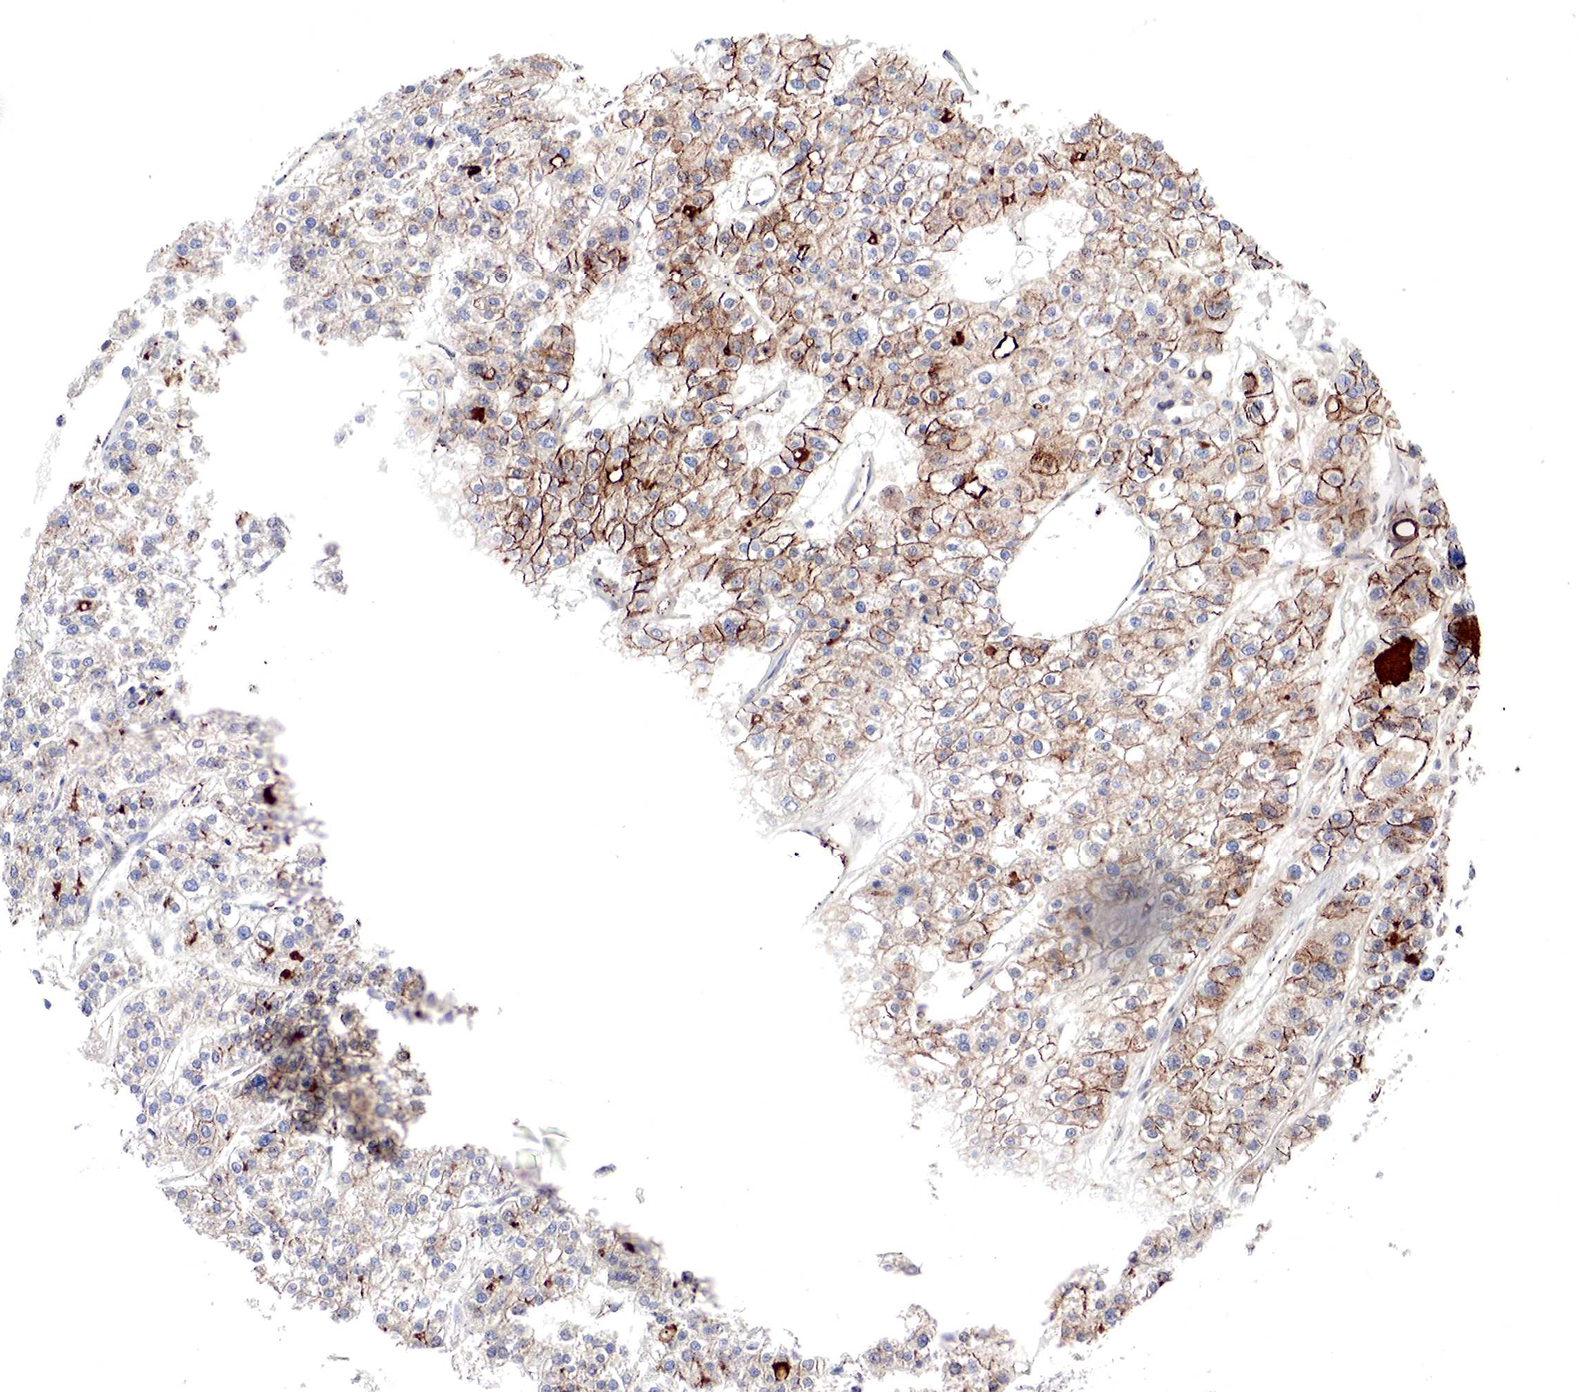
{"staining": {"intensity": "strong", "quantity": ">75%", "location": "cytoplasmic/membranous"}, "tissue": "liver cancer", "cell_type": "Tumor cells", "image_type": "cancer", "snomed": [{"axis": "morphology", "description": "Carcinoma, Hepatocellular, NOS"}, {"axis": "topography", "description": "Liver"}], "caption": "Protein expression analysis of human liver cancer reveals strong cytoplasmic/membranous positivity in about >75% of tumor cells. Nuclei are stained in blue.", "gene": "DACH2", "patient": {"sex": "female", "age": 85}}